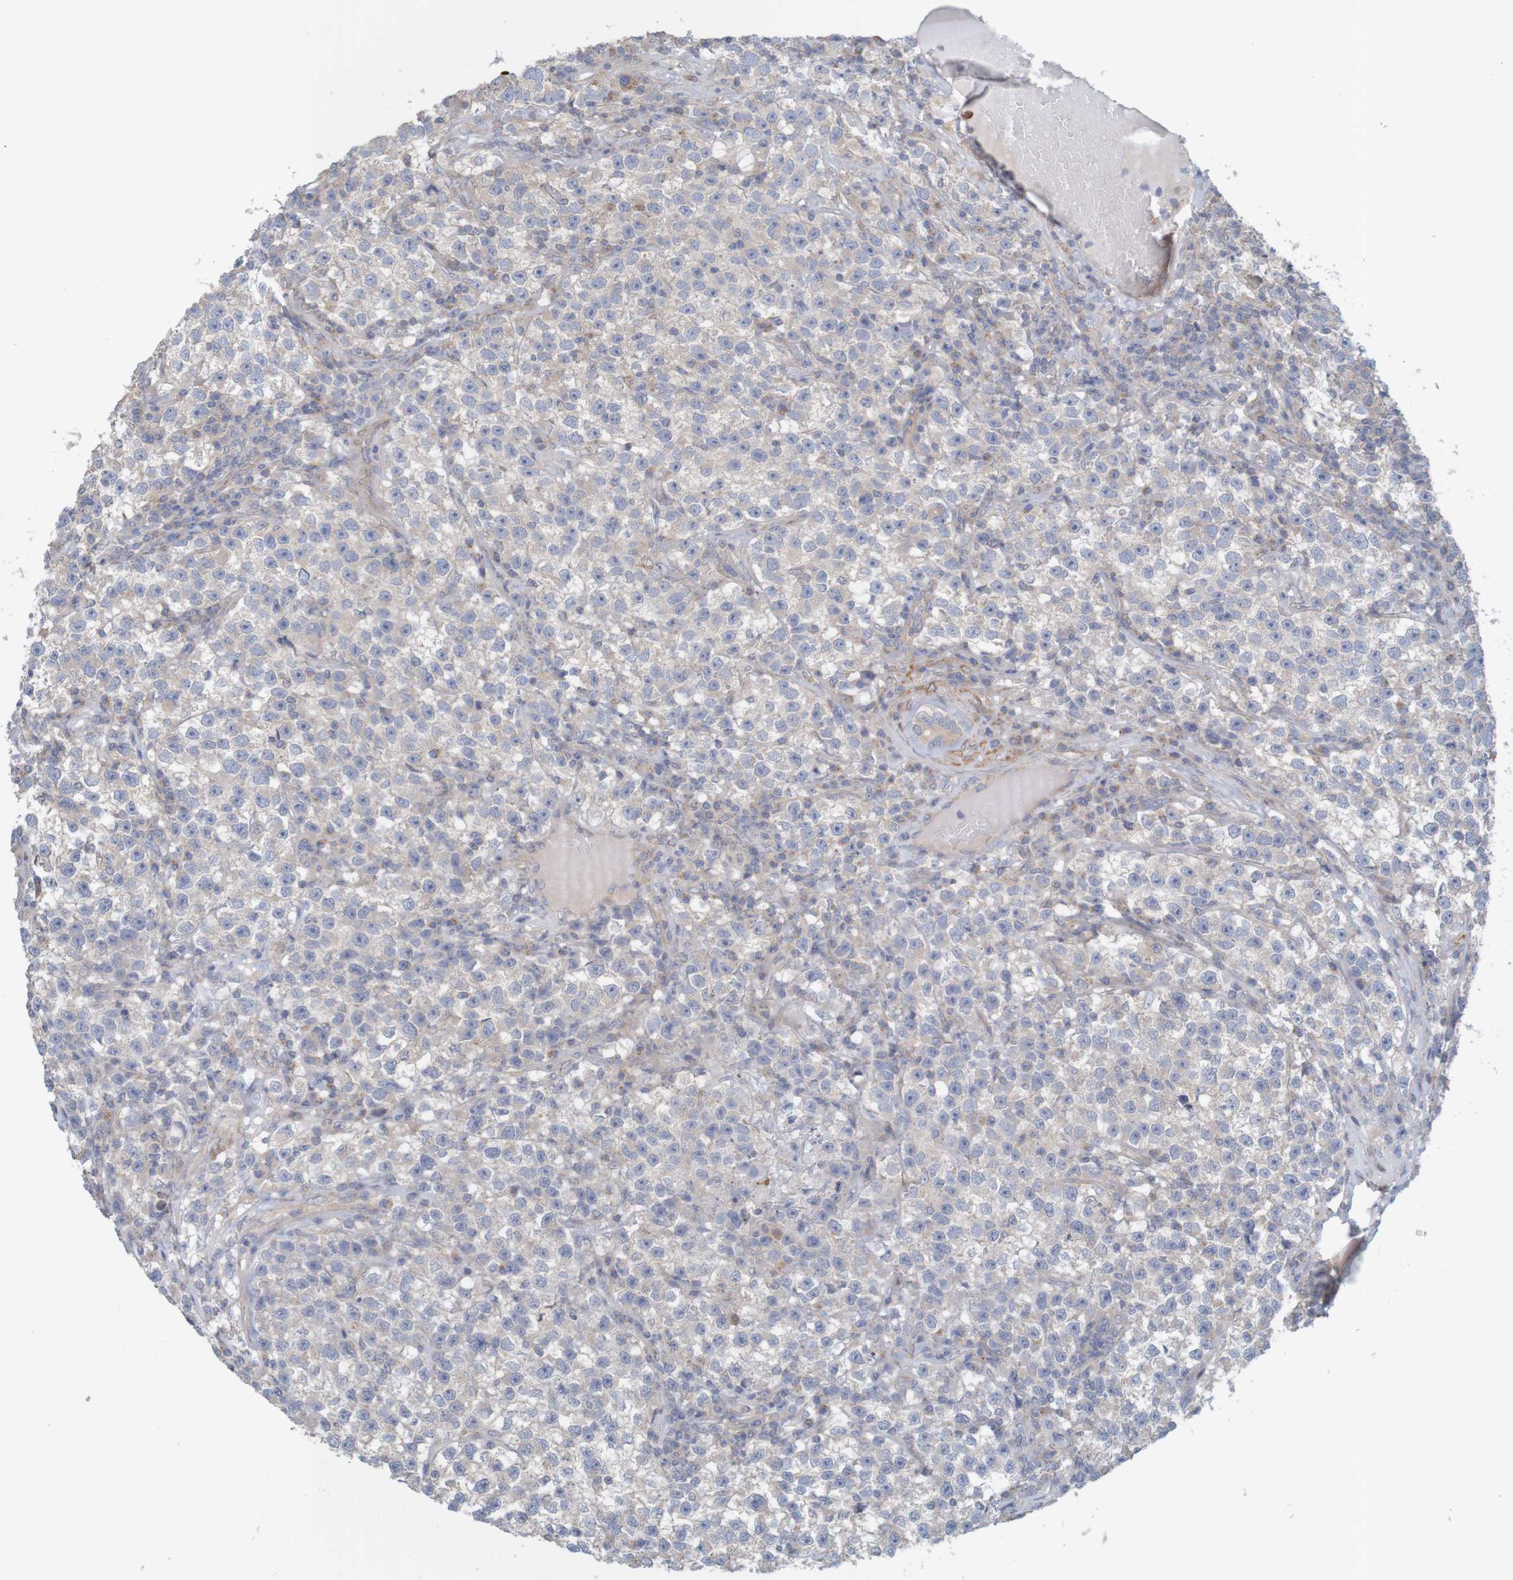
{"staining": {"intensity": "weak", "quantity": "<25%", "location": "cytoplasmic/membranous"}, "tissue": "testis cancer", "cell_type": "Tumor cells", "image_type": "cancer", "snomed": [{"axis": "morphology", "description": "Seminoma, NOS"}, {"axis": "topography", "description": "Testis"}], "caption": "Immunohistochemical staining of human testis cancer (seminoma) exhibits no significant expression in tumor cells.", "gene": "KRT23", "patient": {"sex": "male", "age": 22}}